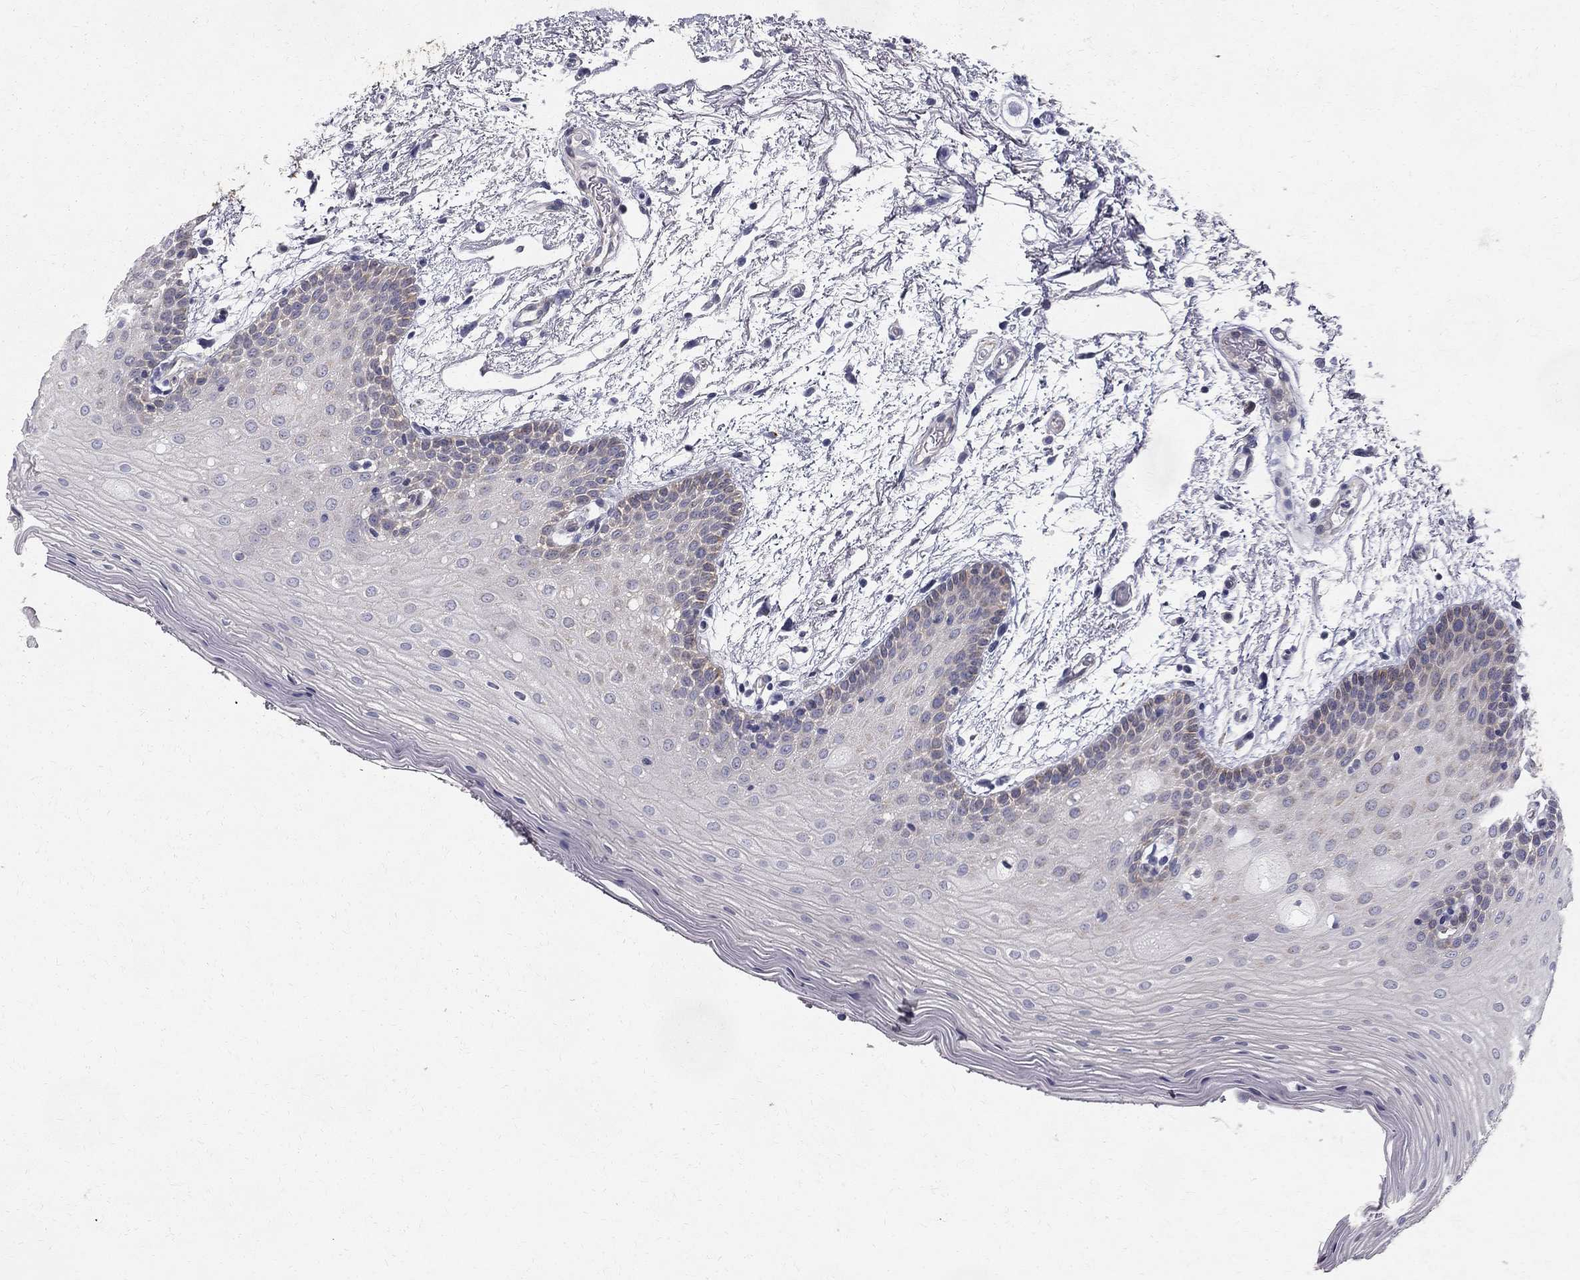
{"staining": {"intensity": "moderate", "quantity": "<25%", "location": "cytoplasmic/membranous"}, "tissue": "oral mucosa", "cell_type": "Squamous epithelial cells", "image_type": "normal", "snomed": [{"axis": "morphology", "description": "Normal tissue, NOS"}, {"axis": "topography", "description": "Oral tissue"}, {"axis": "topography", "description": "Tounge, NOS"}], "caption": "Oral mucosa was stained to show a protein in brown. There is low levels of moderate cytoplasmic/membranous positivity in approximately <25% of squamous epithelial cells. The protein is shown in brown color, while the nuclei are stained blue.", "gene": "CLIC6", "patient": {"sex": "female", "age": 86}}